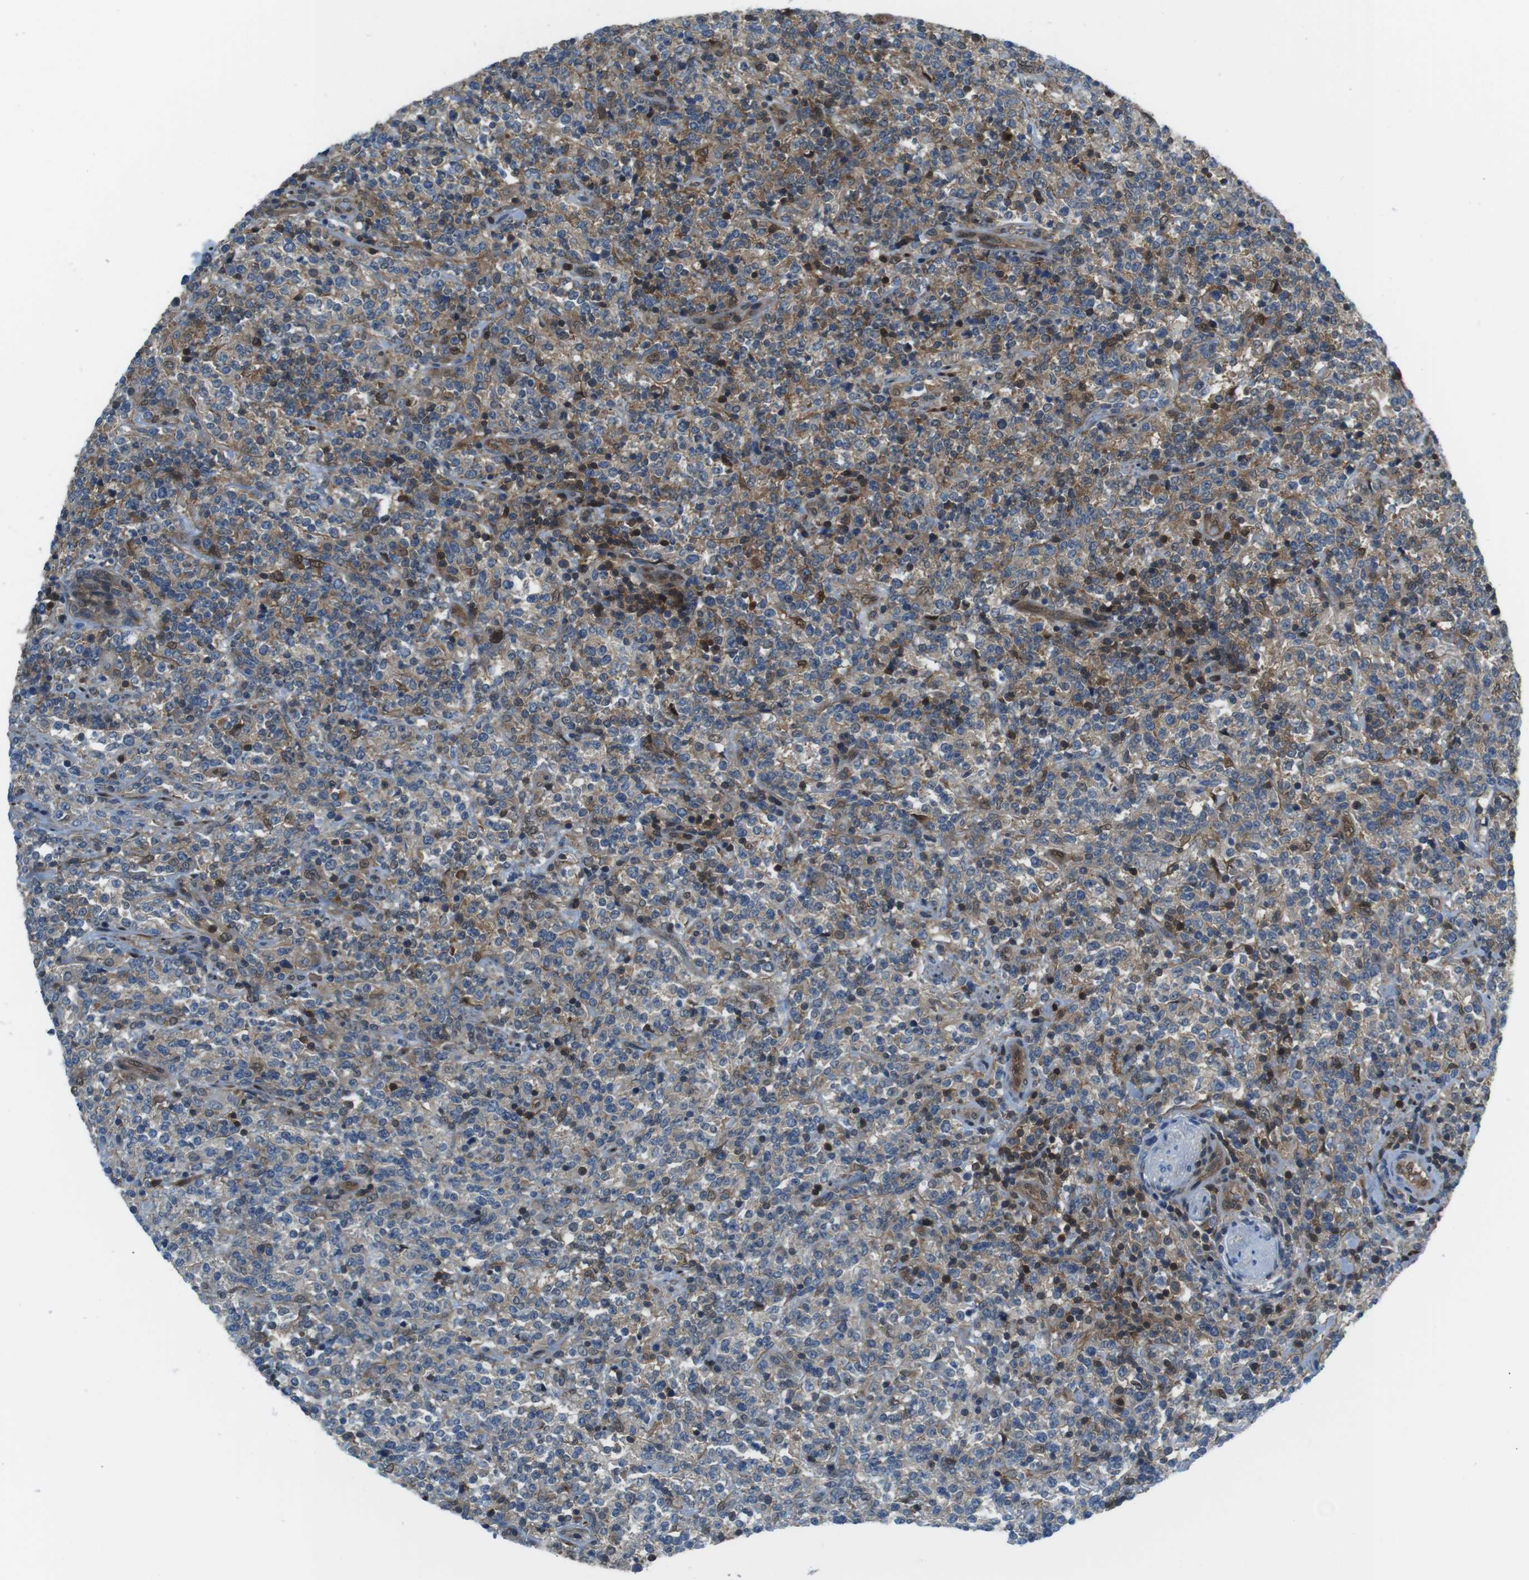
{"staining": {"intensity": "weak", "quantity": "25%-75%", "location": "cytoplasmic/membranous"}, "tissue": "lymphoma", "cell_type": "Tumor cells", "image_type": "cancer", "snomed": [{"axis": "morphology", "description": "Malignant lymphoma, non-Hodgkin's type, High grade"}, {"axis": "topography", "description": "Soft tissue"}], "caption": "The immunohistochemical stain shows weak cytoplasmic/membranous expression in tumor cells of lymphoma tissue. The staining was performed using DAB (3,3'-diaminobenzidine), with brown indicating positive protein expression. Nuclei are stained blue with hematoxylin.", "gene": "TES", "patient": {"sex": "male", "age": 18}}